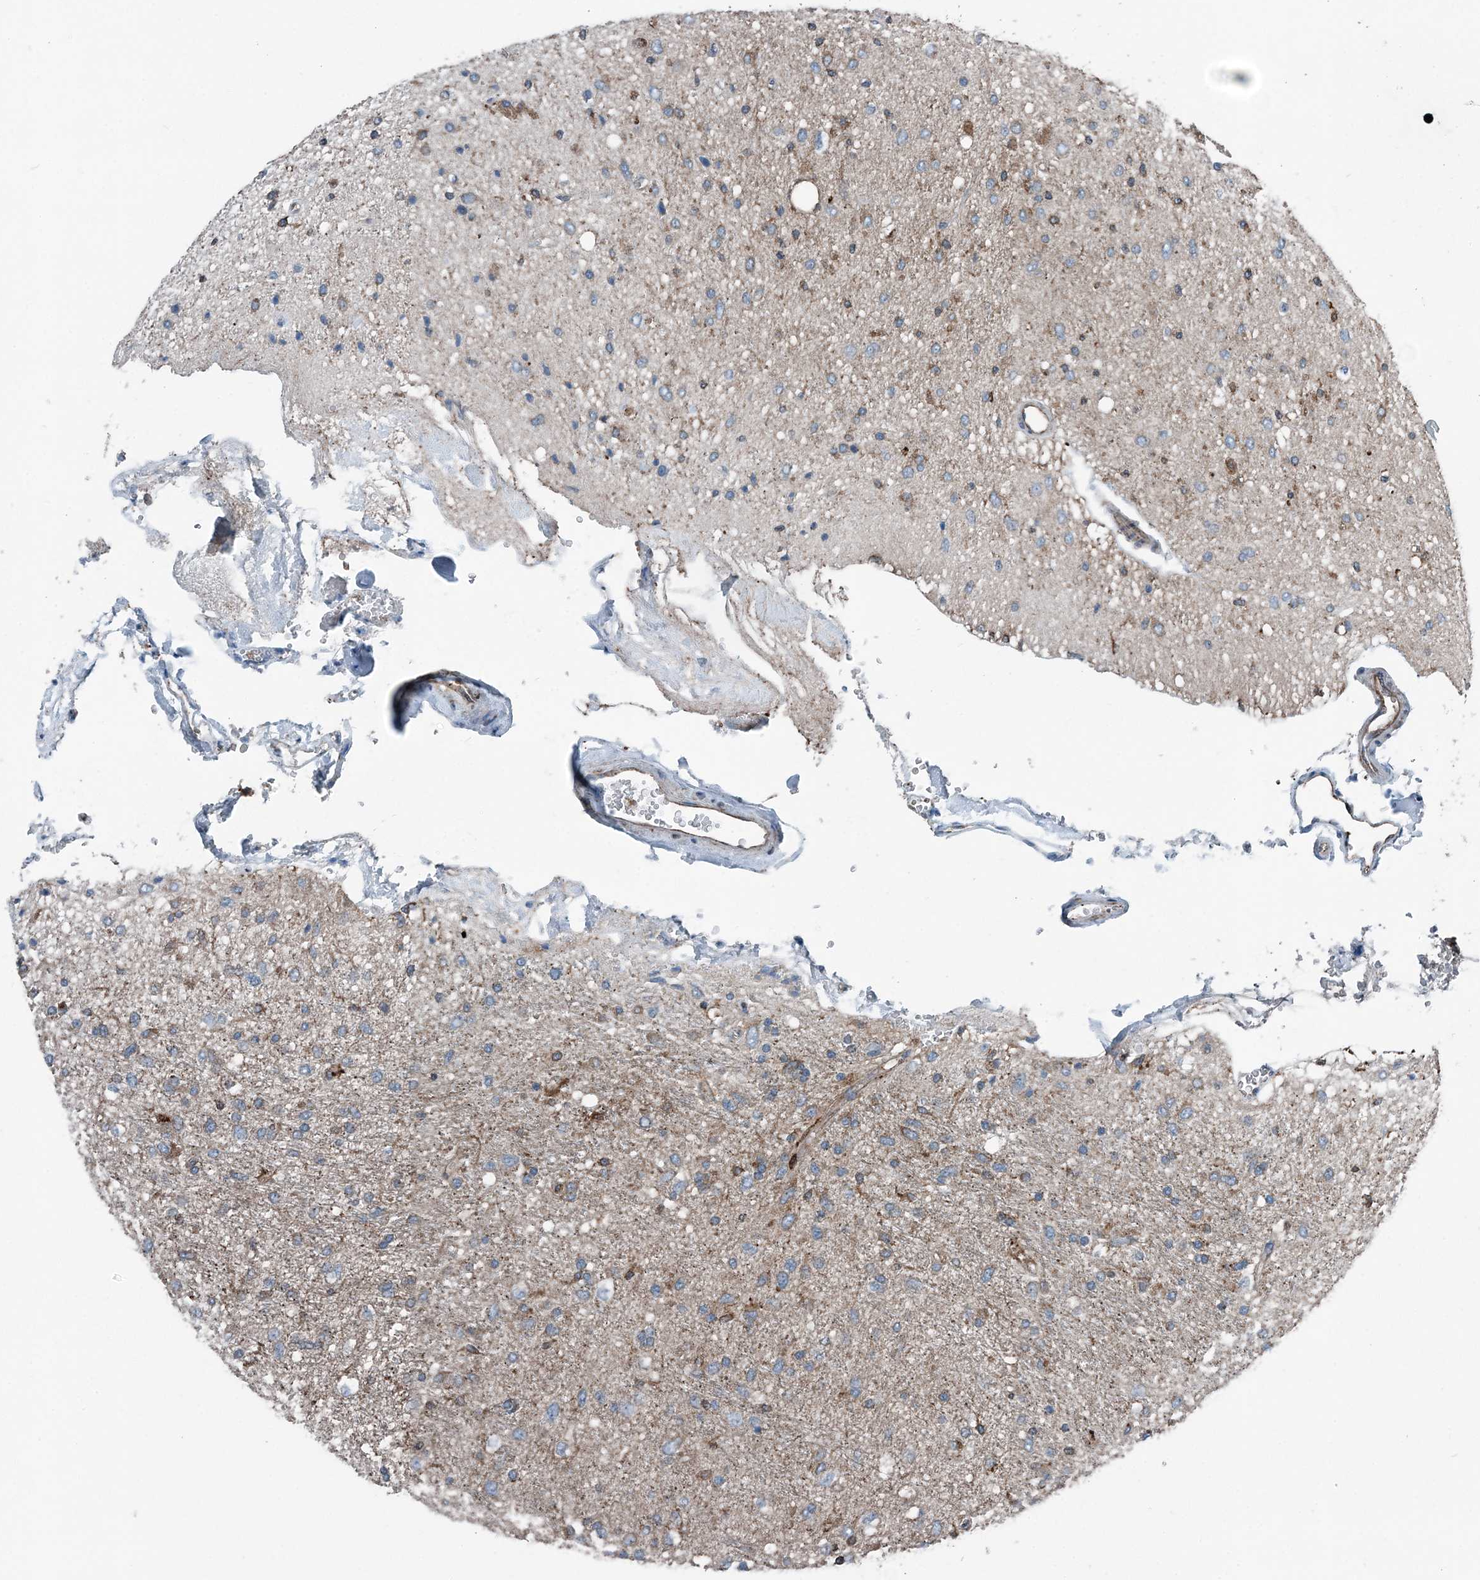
{"staining": {"intensity": "moderate", "quantity": "<25%", "location": "cytoplasmic/membranous"}, "tissue": "glioma", "cell_type": "Tumor cells", "image_type": "cancer", "snomed": [{"axis": "morphology", "description": "Glioma, malignant, Low grade"}, {"axis": "topography", "description": "Brain"}], "caption": "Immunohistochemical staining of malignant glioma (low-grade) demonstrates low levels of moderate cytoplasmic/membranous protein staining in about <25% of tumor cells. Nuclei are stained in blue.", "gene": "CFL1", "patient": {"sex": "male", "age": 77}}